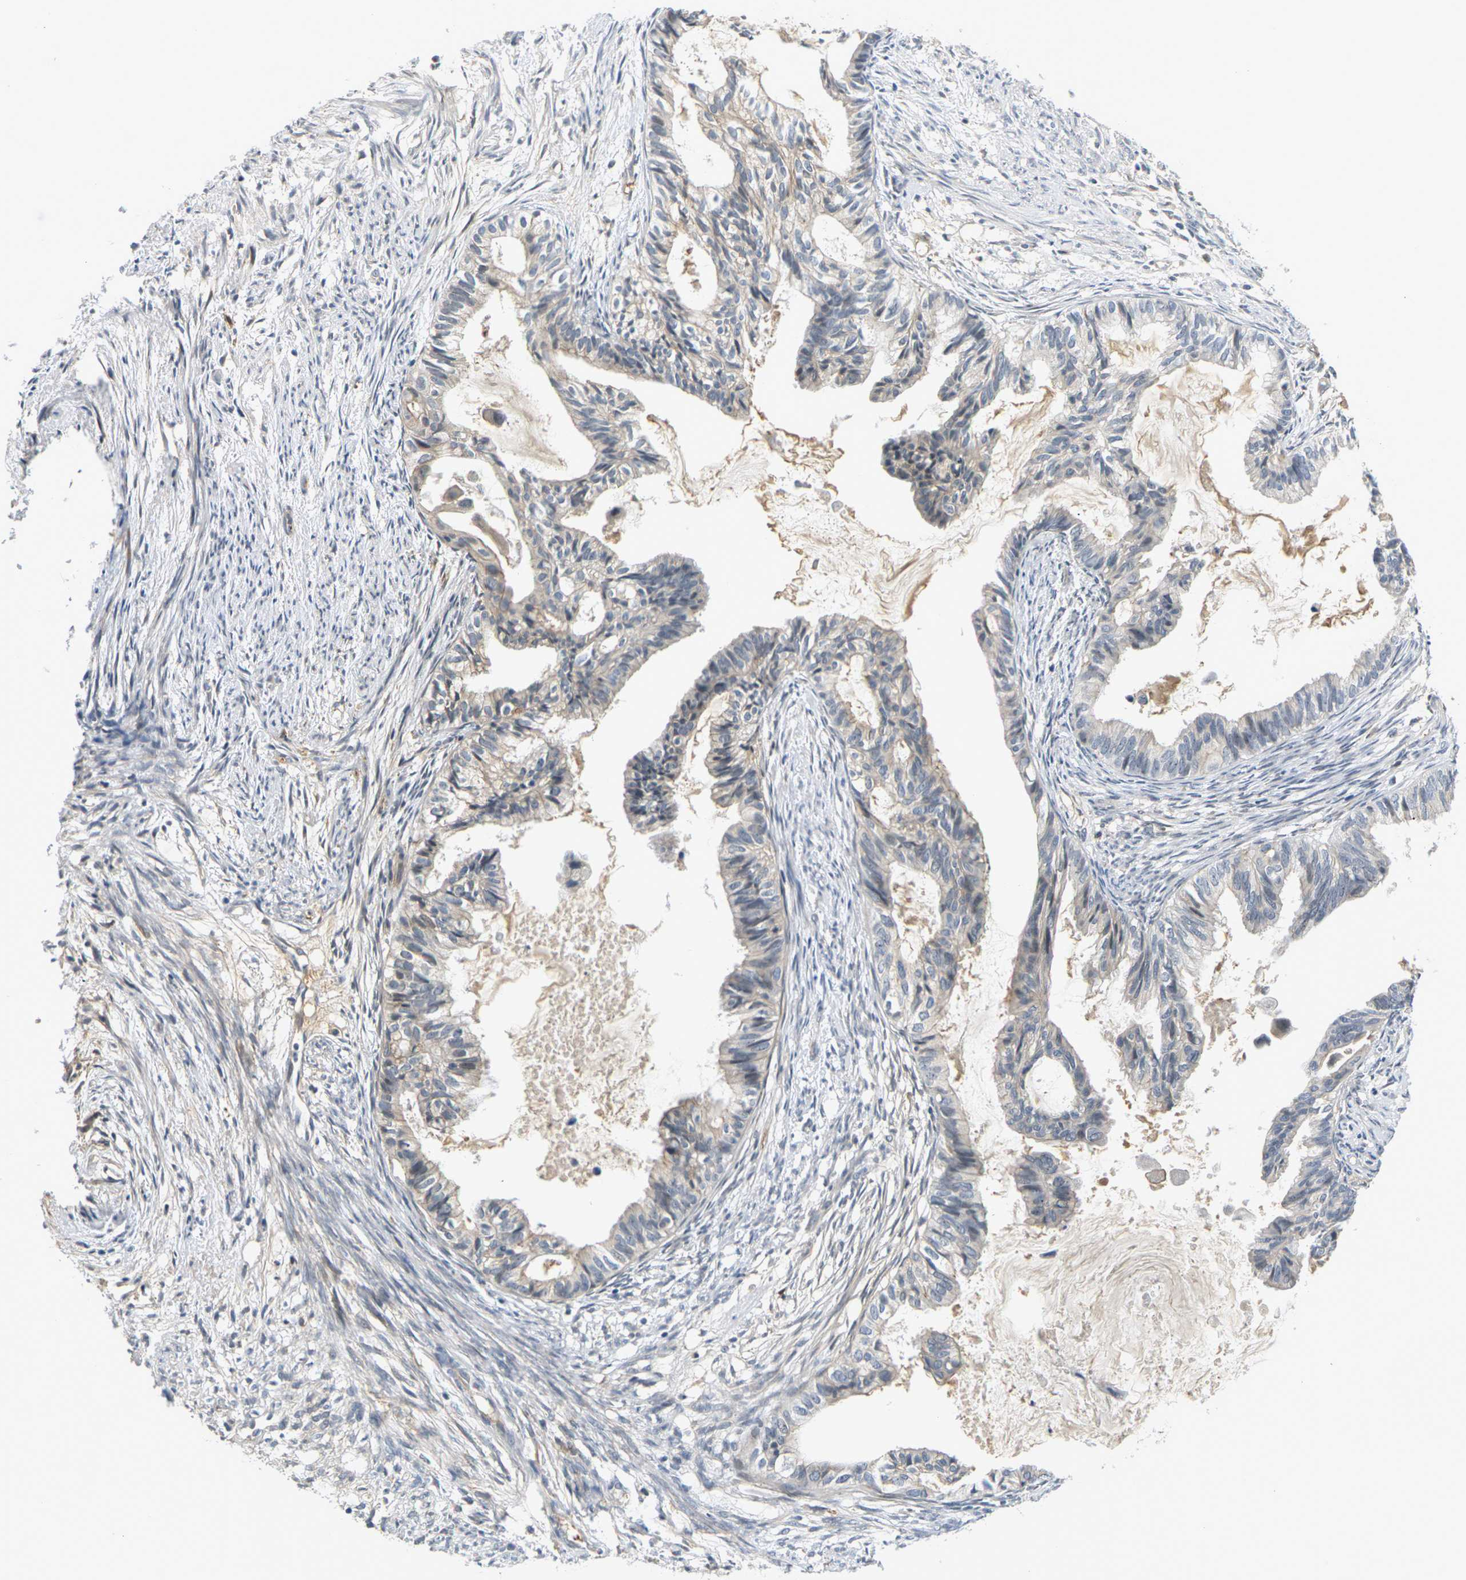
{"staining": {"intensity": "weak", "quantity": "25%-75%", "location": "cytoplasmic/membranous"}, "tissue": "cervical cancer", "cell_type": "Tumor cells", "image_type": "cancer", "snomed": [{"axis": "morphology", "description": "Normal tissue, NOS"}, {"axis": "morphology", "description": "Adenocarcinoma, NOS"}, {"axis": "topography", "description": "Cervix"}, {"axis": "topography", "description": "Endometrium"}], "caption": "Weak cytoplasmic/membranous expression is seen in approximately 25%-75% of tumor cells in cervical cancer. (Brightfield microscopy of DAB IHC at high magnification).", "gene": "PKP2", "patient": {"sex": "female", "age": 86}}